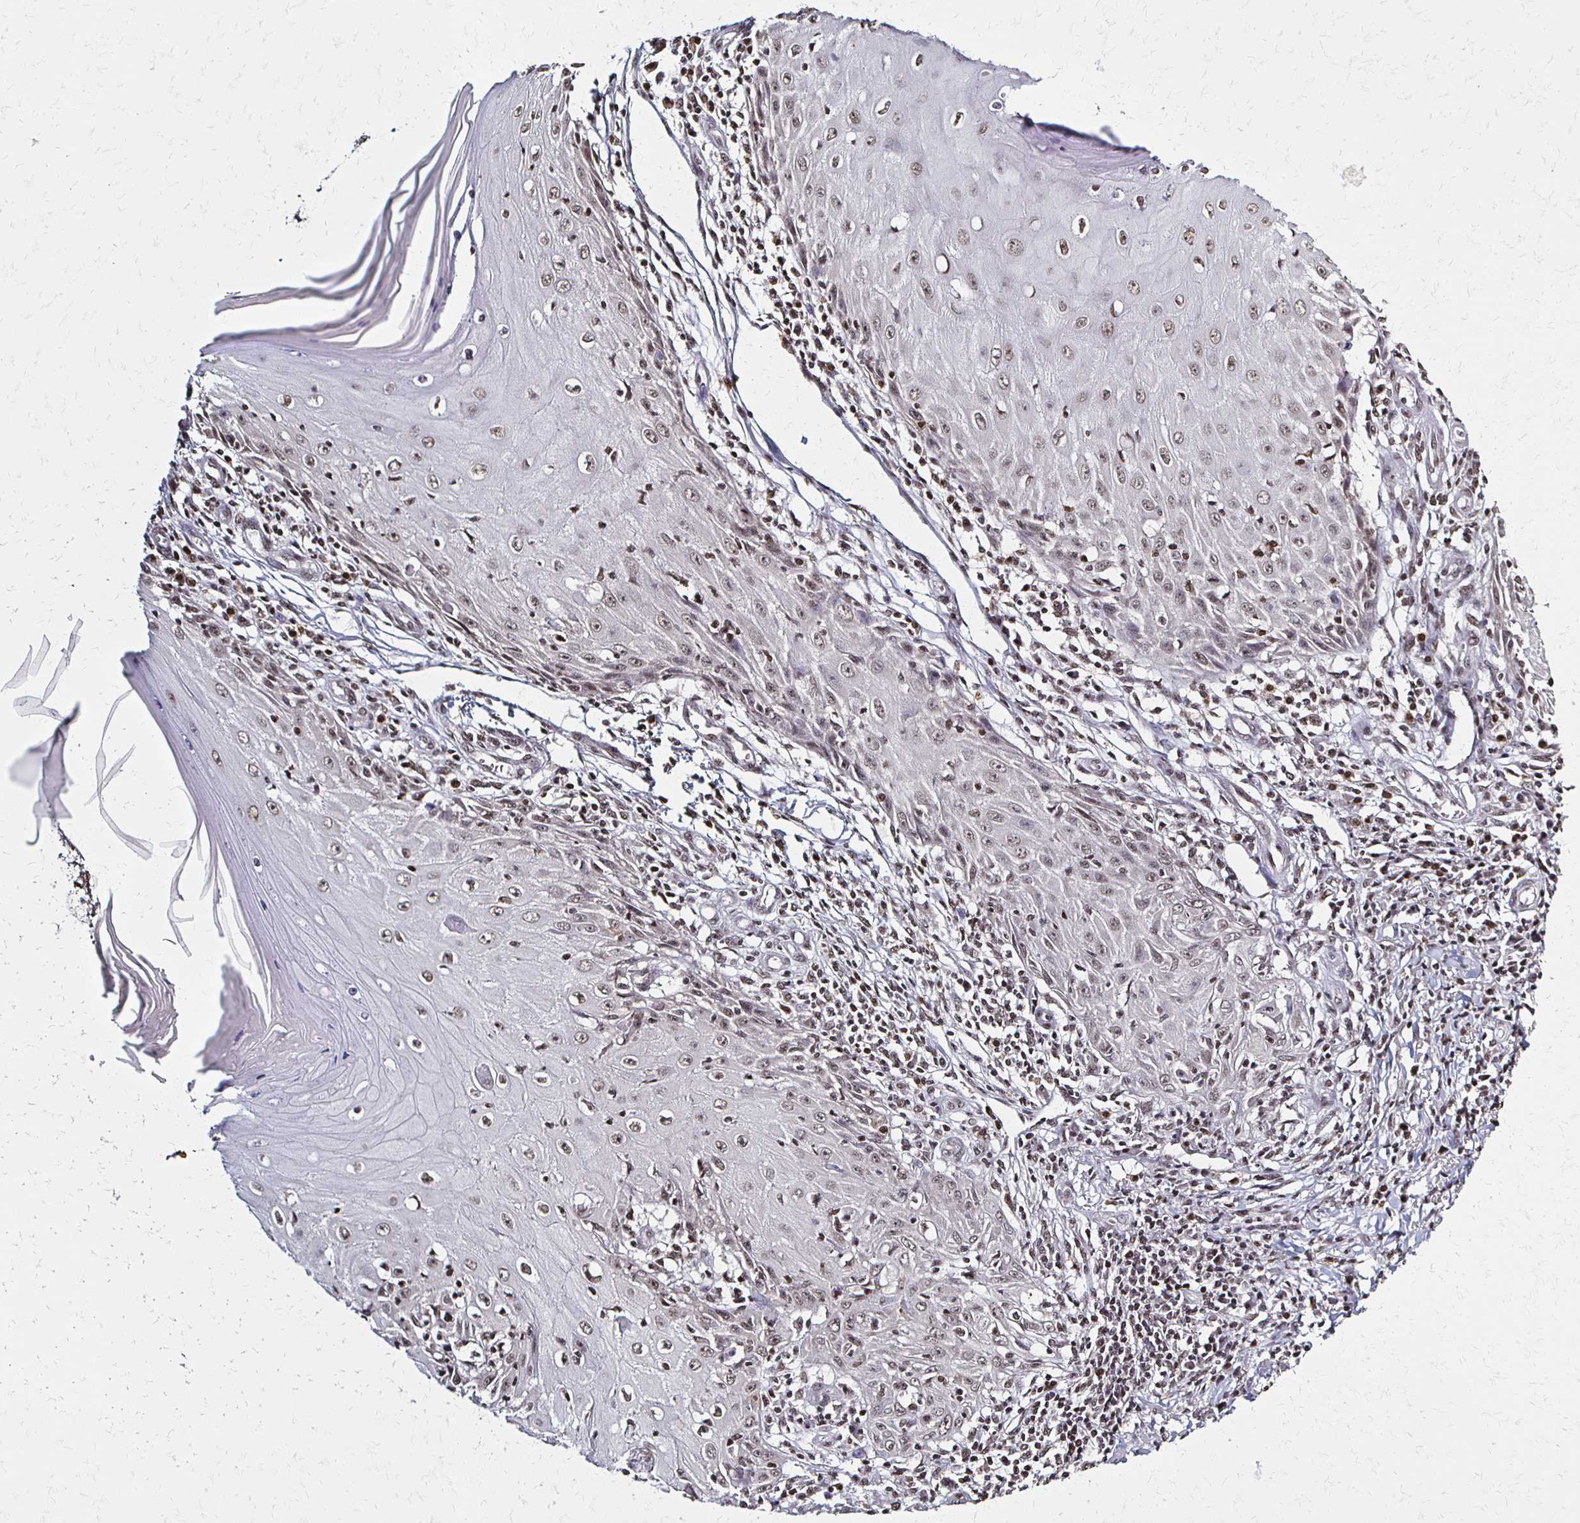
{"staining": {"intensity": "weak", "quantity": ">75%", "location": "nuclear"}, "tissue": "skin cancer", "cell_type": "Tumor cells", "image_type": "cancer", "snomed": [{"axis": "morphology", "description": "Squamous cell carcinoma, NOS"}, {"axis": "topography", "description": "Skin"}], "caption": "IHC photomicrograph of skin squamous cell carcinoma stained for a protein (brown), which exhibits low levels of weak nuclear positivity in approximately >75% of tumor cells.", "gene": "HOXA9", "patient": {"sex": "female", "age": 73}}